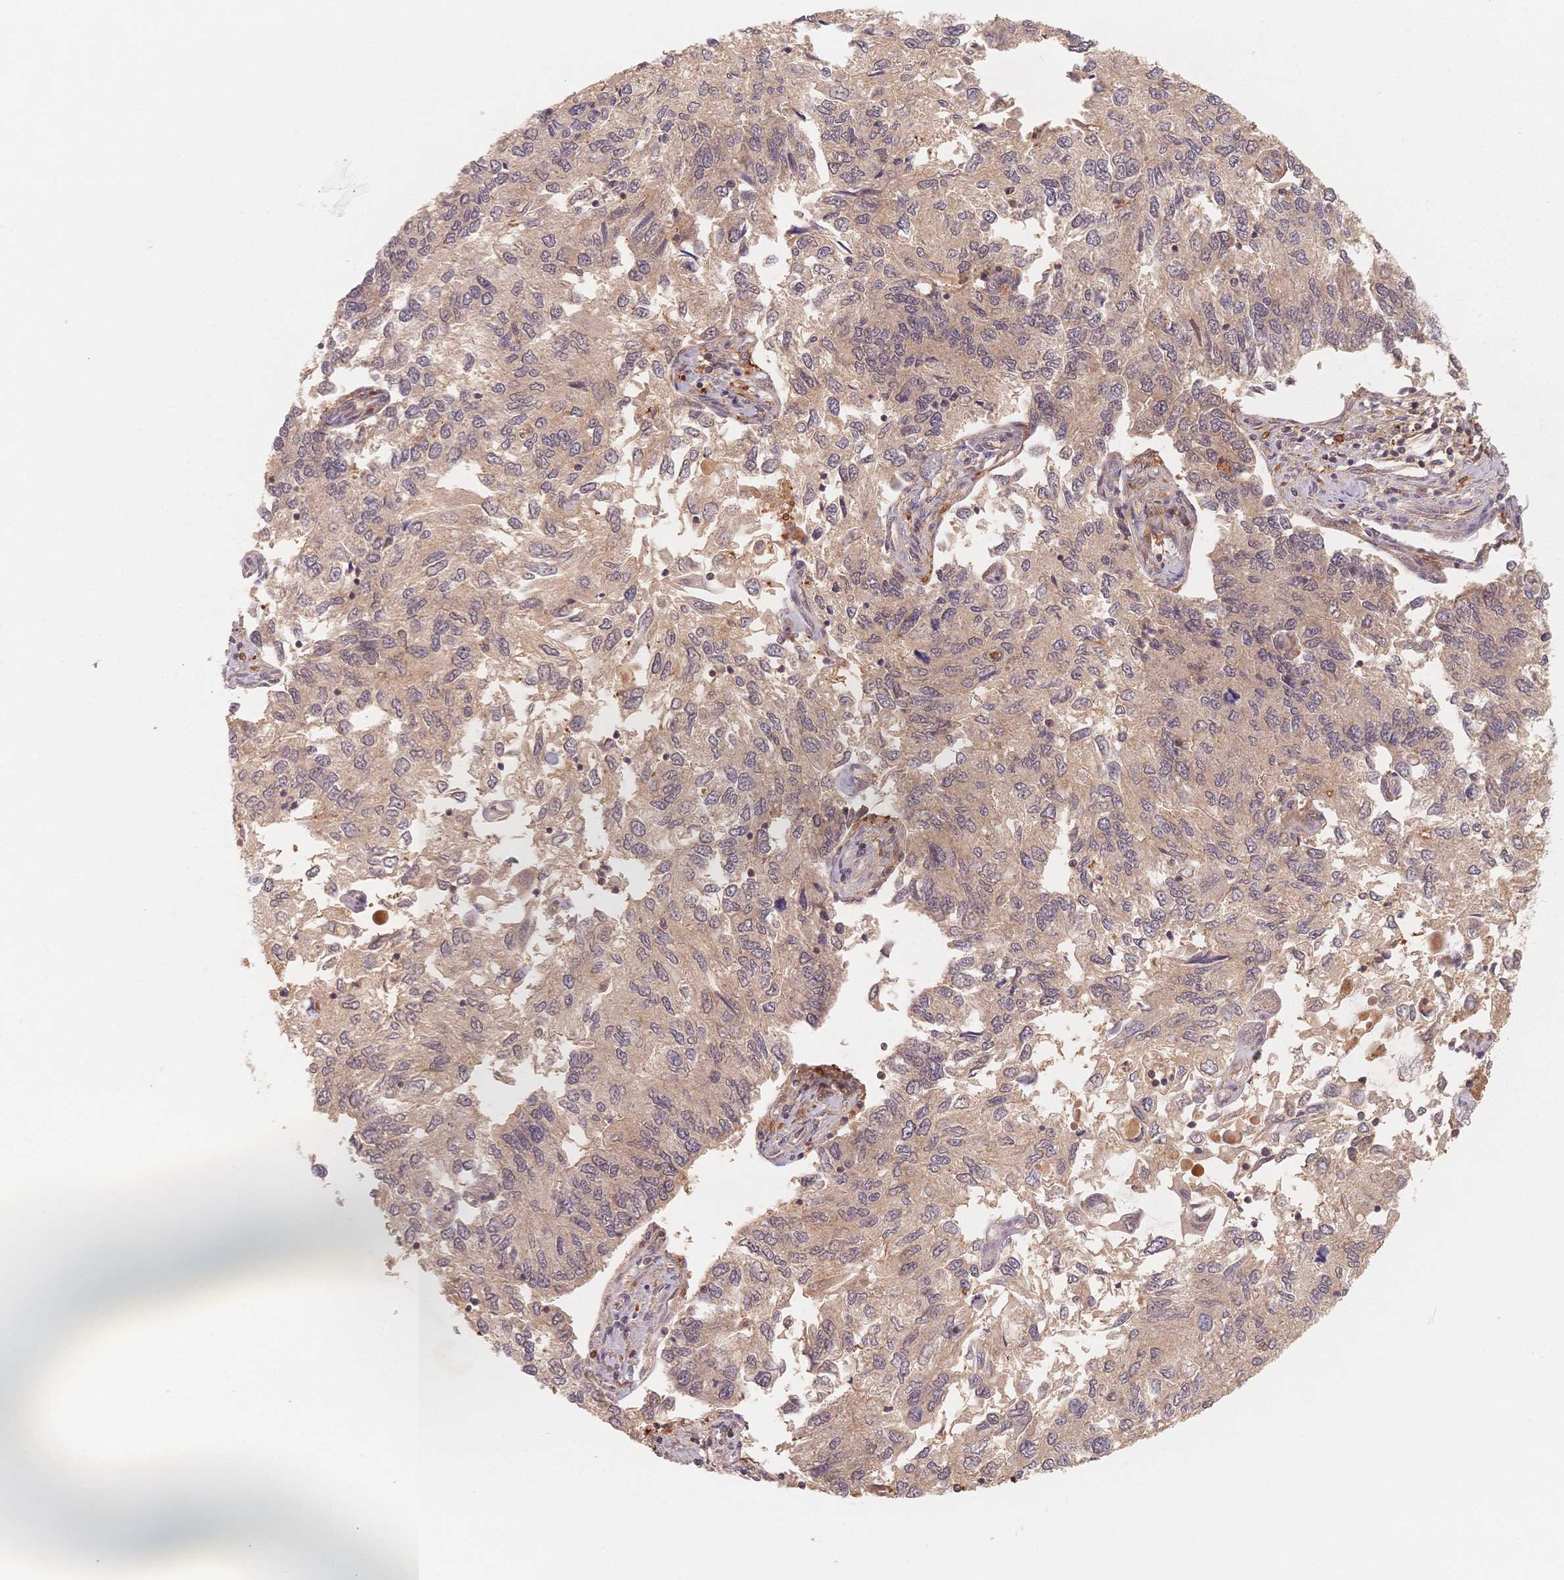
{"staining": {"intensity": "weak", "quantity": "25%-75%", "location": "cytoplasmic/membranous"}, "tissue": "endometrial cancer", "cell_type": "Tumor cells", "image_type": "cancer", "snomed": [{"axis": "morphology", "description": "Carcinoma, NOS"}, {"axis": "topography", "description": "Uterus"}], "caption": "Immunohistochemical staining of human endometrial cancer demonstrates weak cytoplasmic/membranous protein positivity in approximately 25%-75% of tumor cells. Using DAB (3,3'-diaminobenzidine) (brown) and hematoxylin (blue) stains, captured at high magnification using brightfield microscopy.", "gene": "C12orf75", "patient": {"sex": "female", "age": 76}}